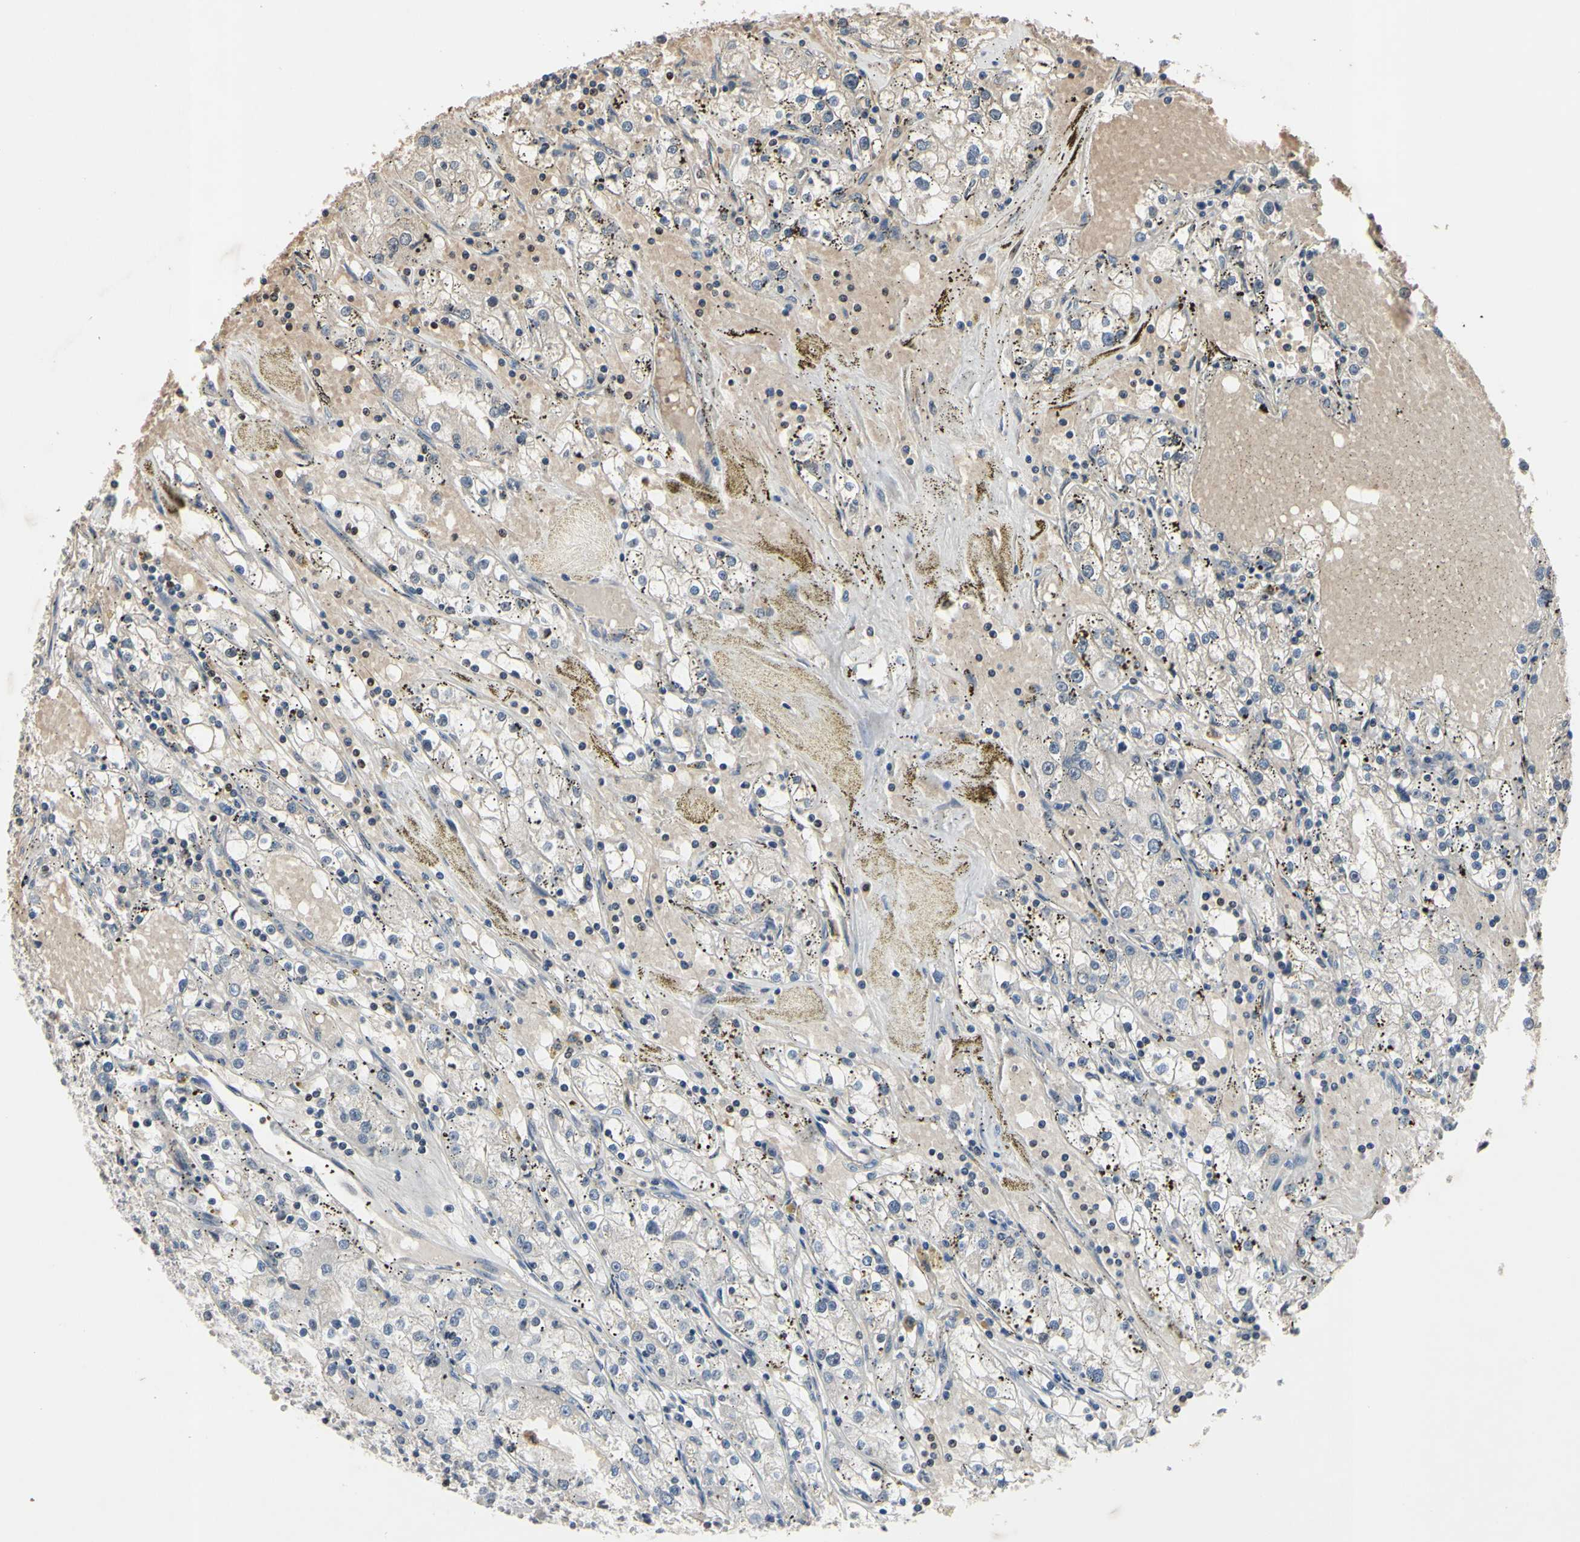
{"staining": {"intensity": "negative", "quantity": "none", "location": "none"}, "tissue": "renal cancer", "cell_type": "Tumor cells", "image_type": "cancer", "snomed": [{"axis": "morphology", "description": "Adenocarcinoma, NOS"}, {"axis": "topography", "description": "Kidney"}], "caption": "Immunohistochemical staining of human renal cancer displays no significant expression in tumor cells. Nuclei are stained in blue.", "gene": "ARG1", "patient": {"sex": "male", "age": 56}}